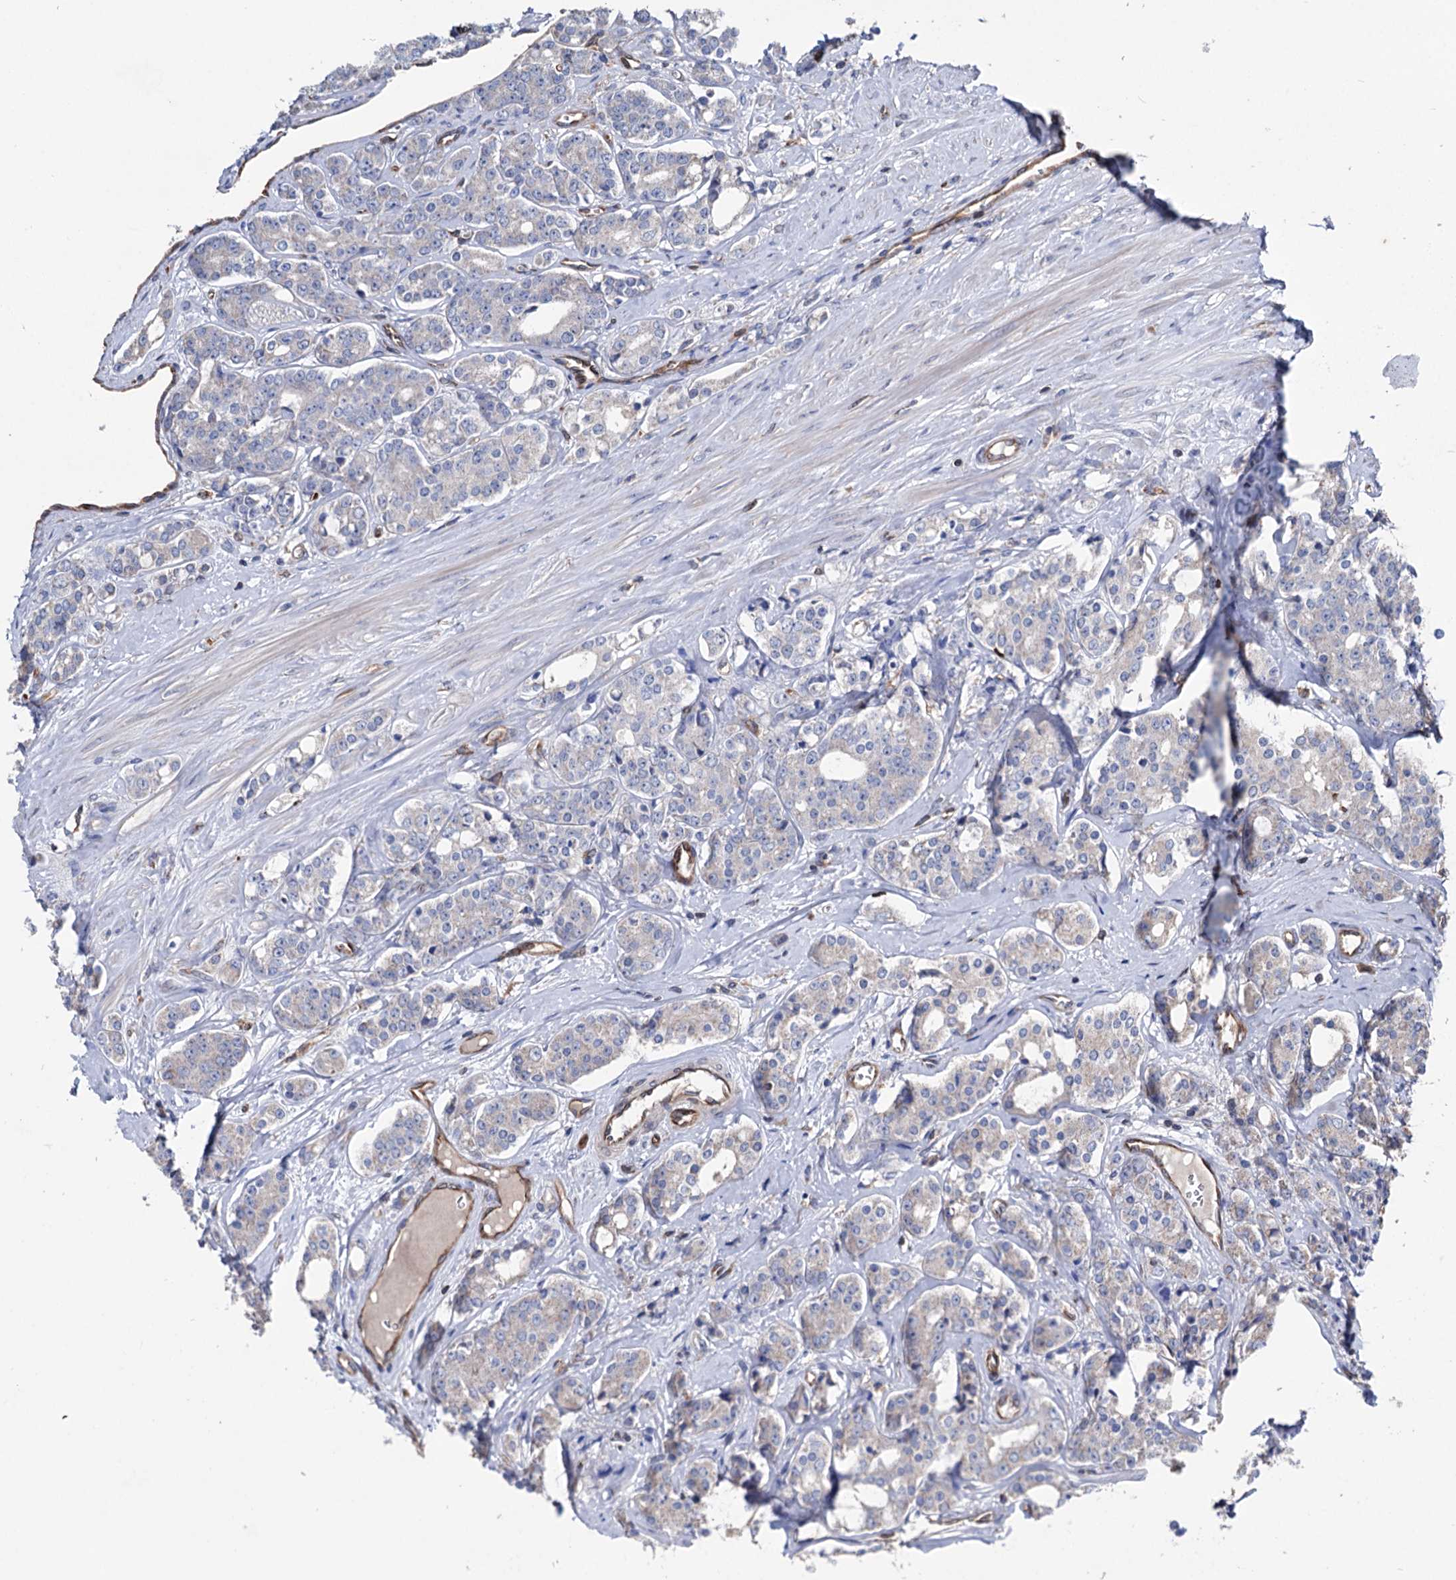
{"staining": {"intensity": "negative", "quantity": "none", "location": "none"}, "tissue": "prostate cancer", "cell_type": "Tumor cells", "image_type": "cancer", "snomed": [{"axis": "morphology", "description": "Adenocarcinoma, High grade"}, {"axis": "topography", "description": "Prostate"}], "caption": "DAB immunohistochemical staining of prostate cancer exhibits no significant positivity in tumor cells. (Immunohistochemistry (ihc), brightfield microscopy, high magnification).", "gene": "STING1", "patient": {"sex": "male", "age": 62}}